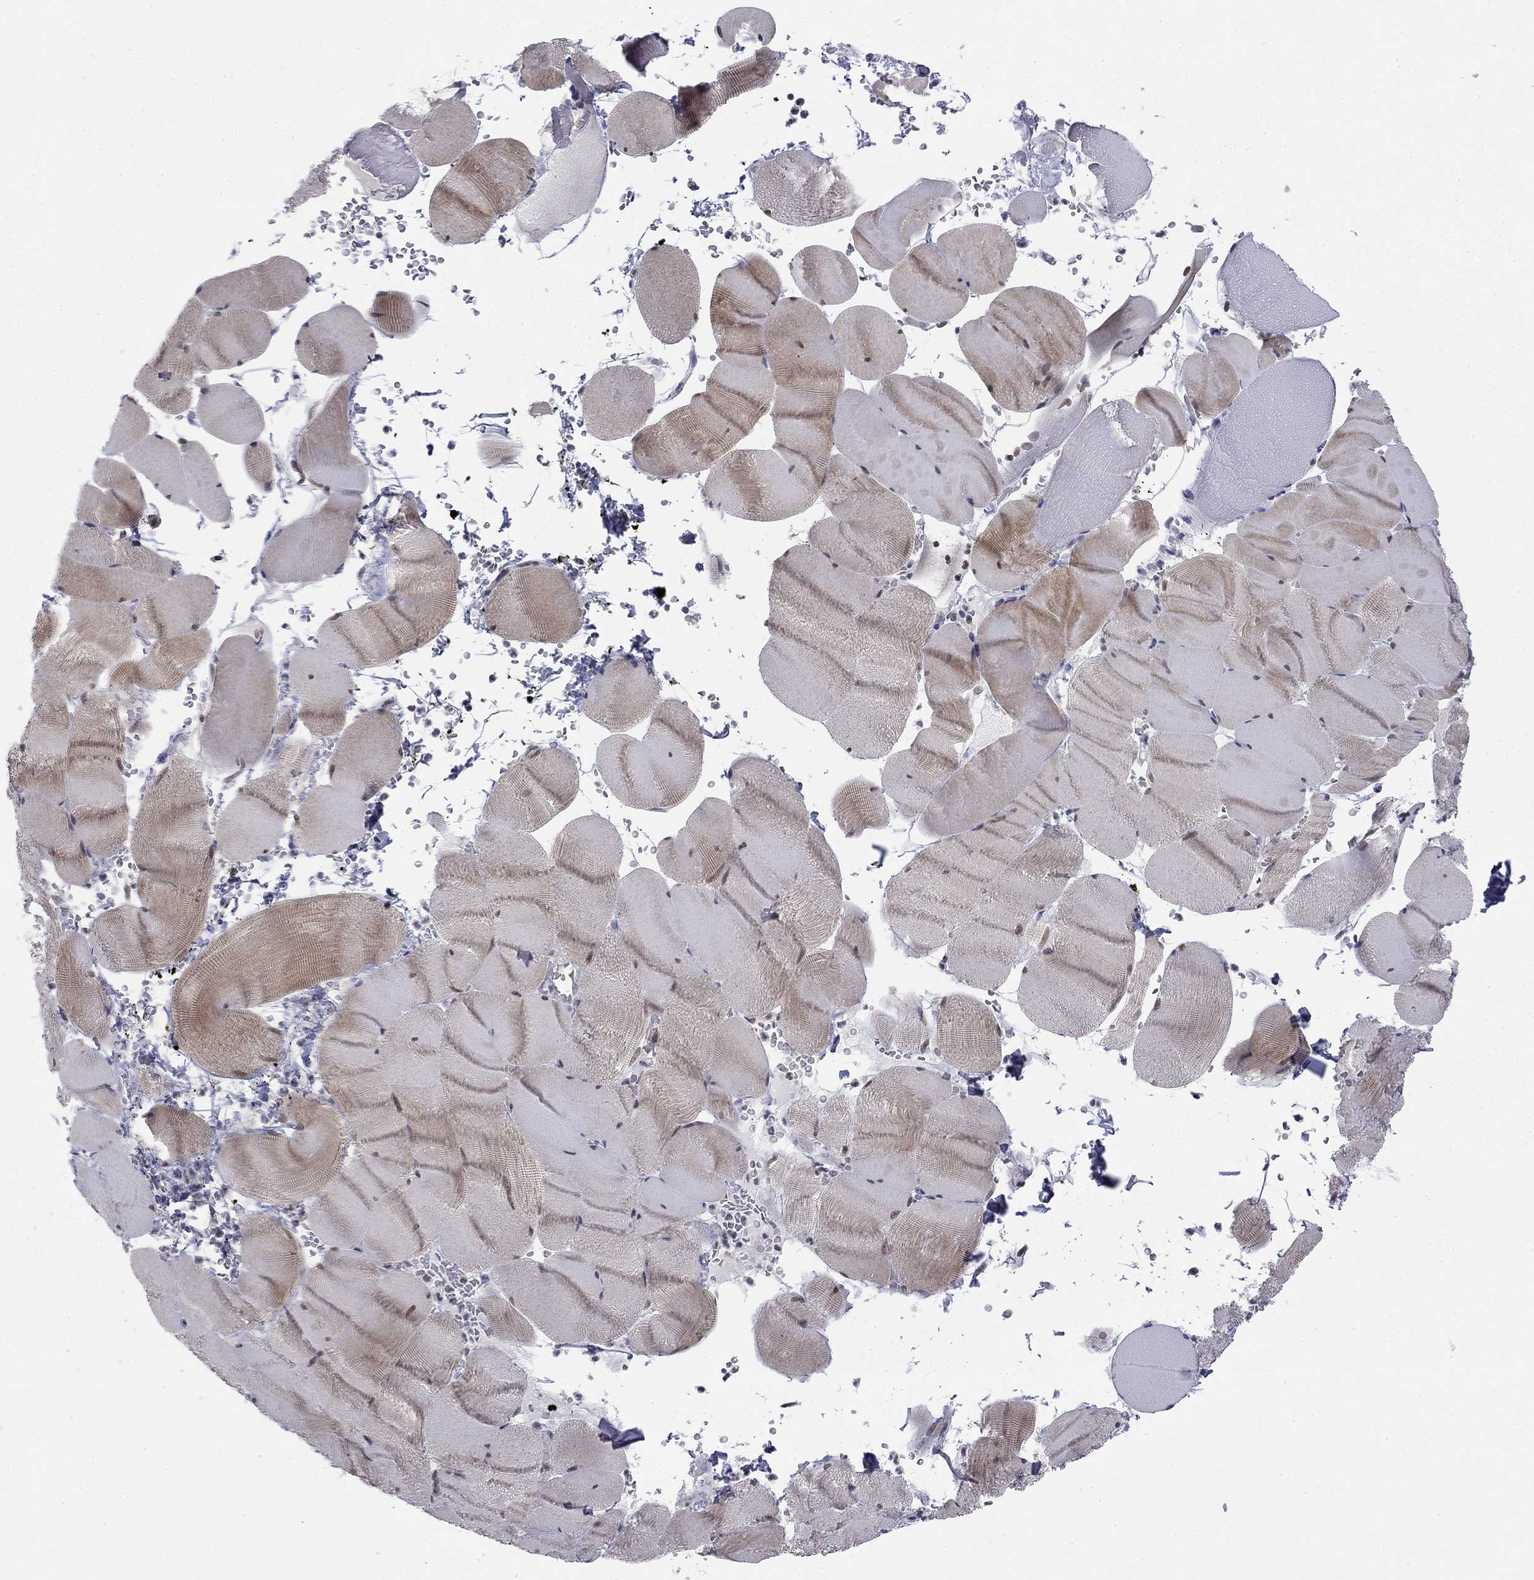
{"staining": {"intensity": "weak", "quantity": "<25%", "location": "cytoplasmic/membranous,nuclear"}, "tissue": "skeletal muscle", "cell_type": "Myocytes", "image_type": "normal", "snomed": [{"axis": "morphology", "description": "Normal tissue, NOS"}, {"axis": "topography", "description": "Skeletal muscle"}], "caption": "Image shows no protein staining in myocytes of unremarkable skeletal muscle.", "gene": "TIGD4", "patient": {"sex": "male", "age": 56}}